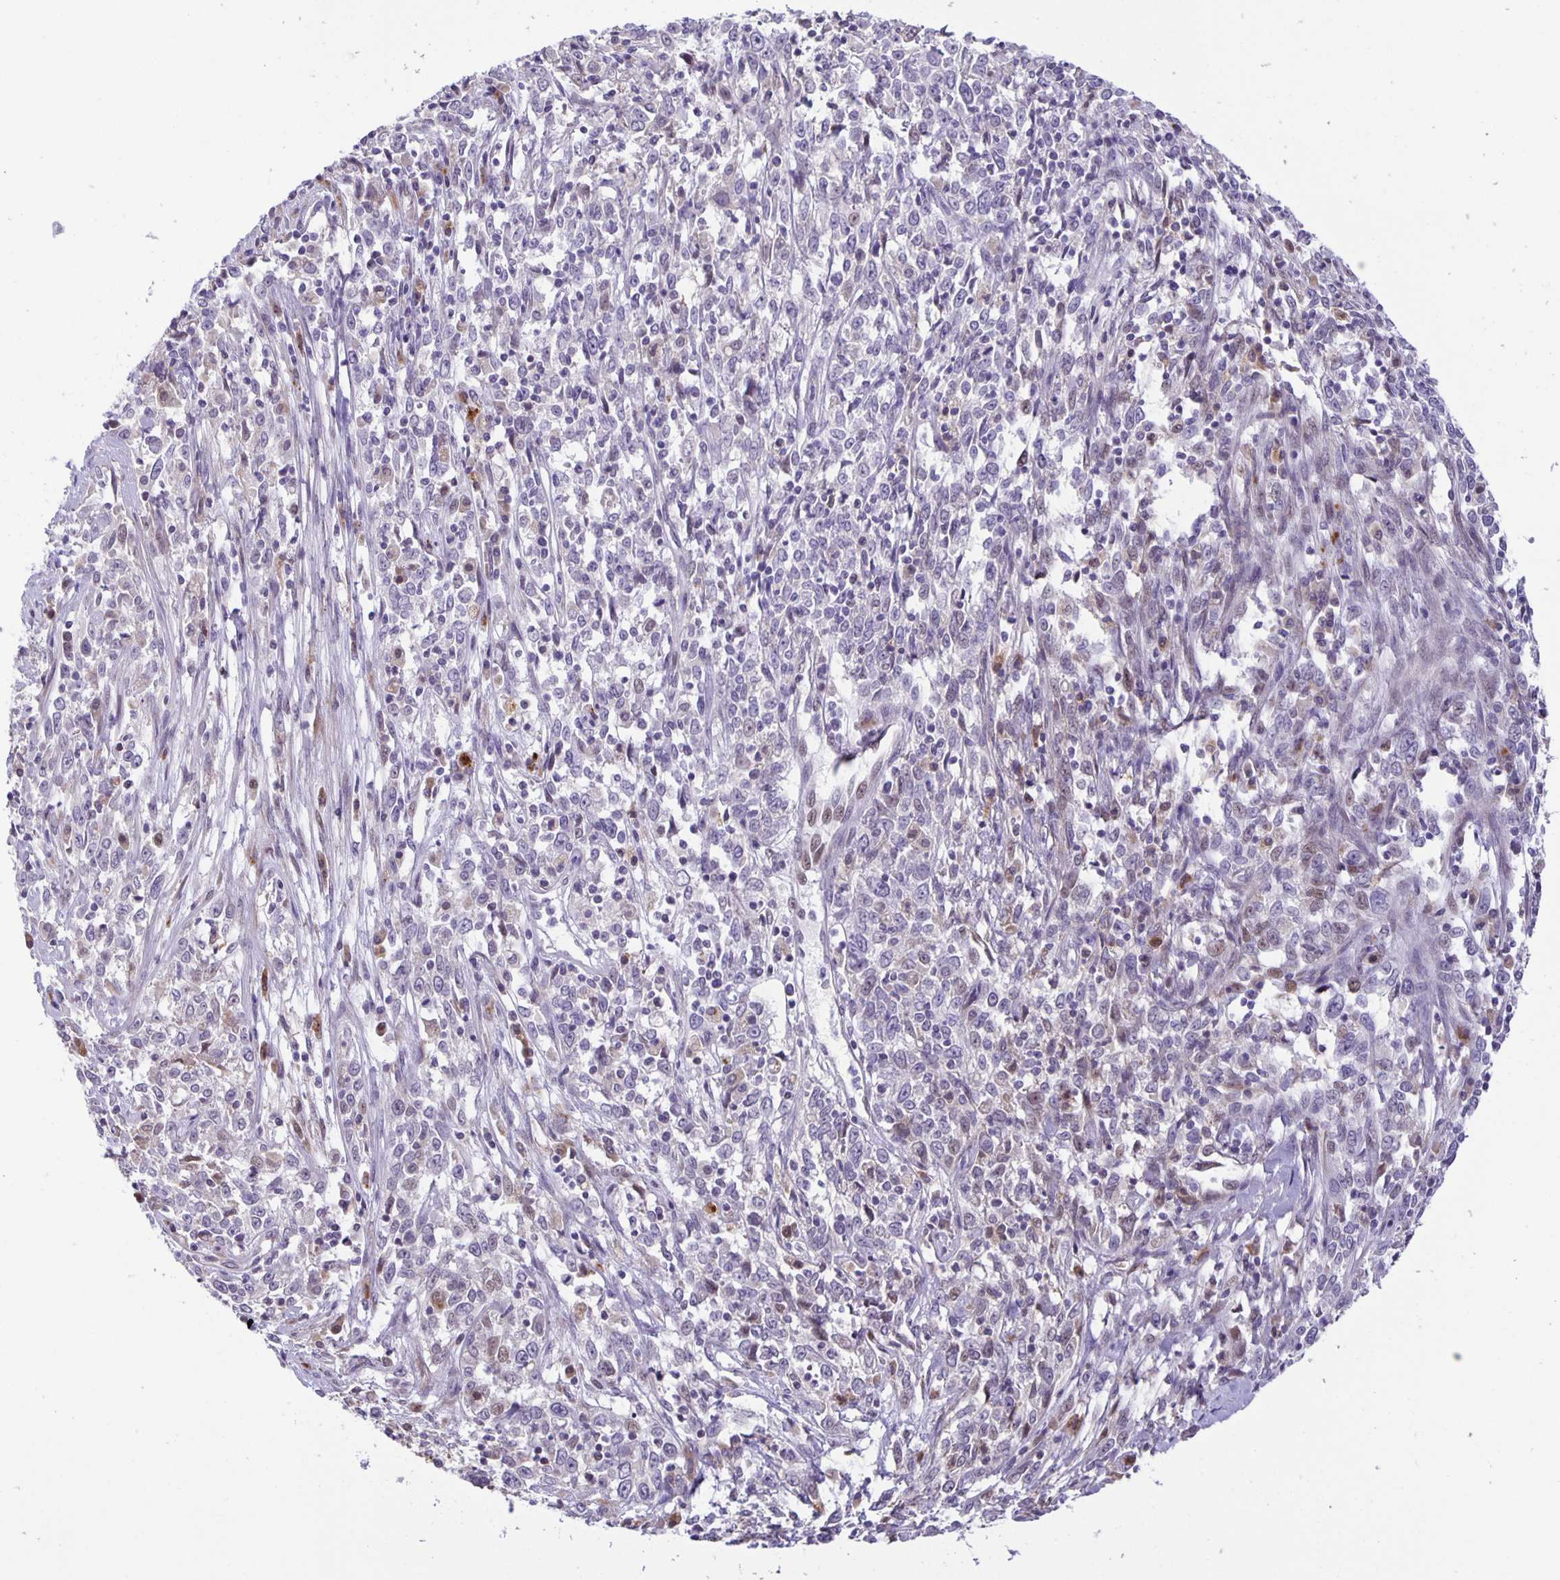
{"staining": {"intensity": "negative", "quantity": "none", "location": "none"}, "tissue": "cervical cancer", "cell_type": "Tumor cells", "image_type": "cancer", "snomed": [{"axis": "morphology", "description": "Adenocarcinoma, NOS"}, {"axis": "topography", "description": "Cervix"}], "caption": "Tumor cells are negative for protein expression in human adenocarcinoma (cervical).", "gene": "MAPK12", "patient": {"sex": "female", "age": 40}}